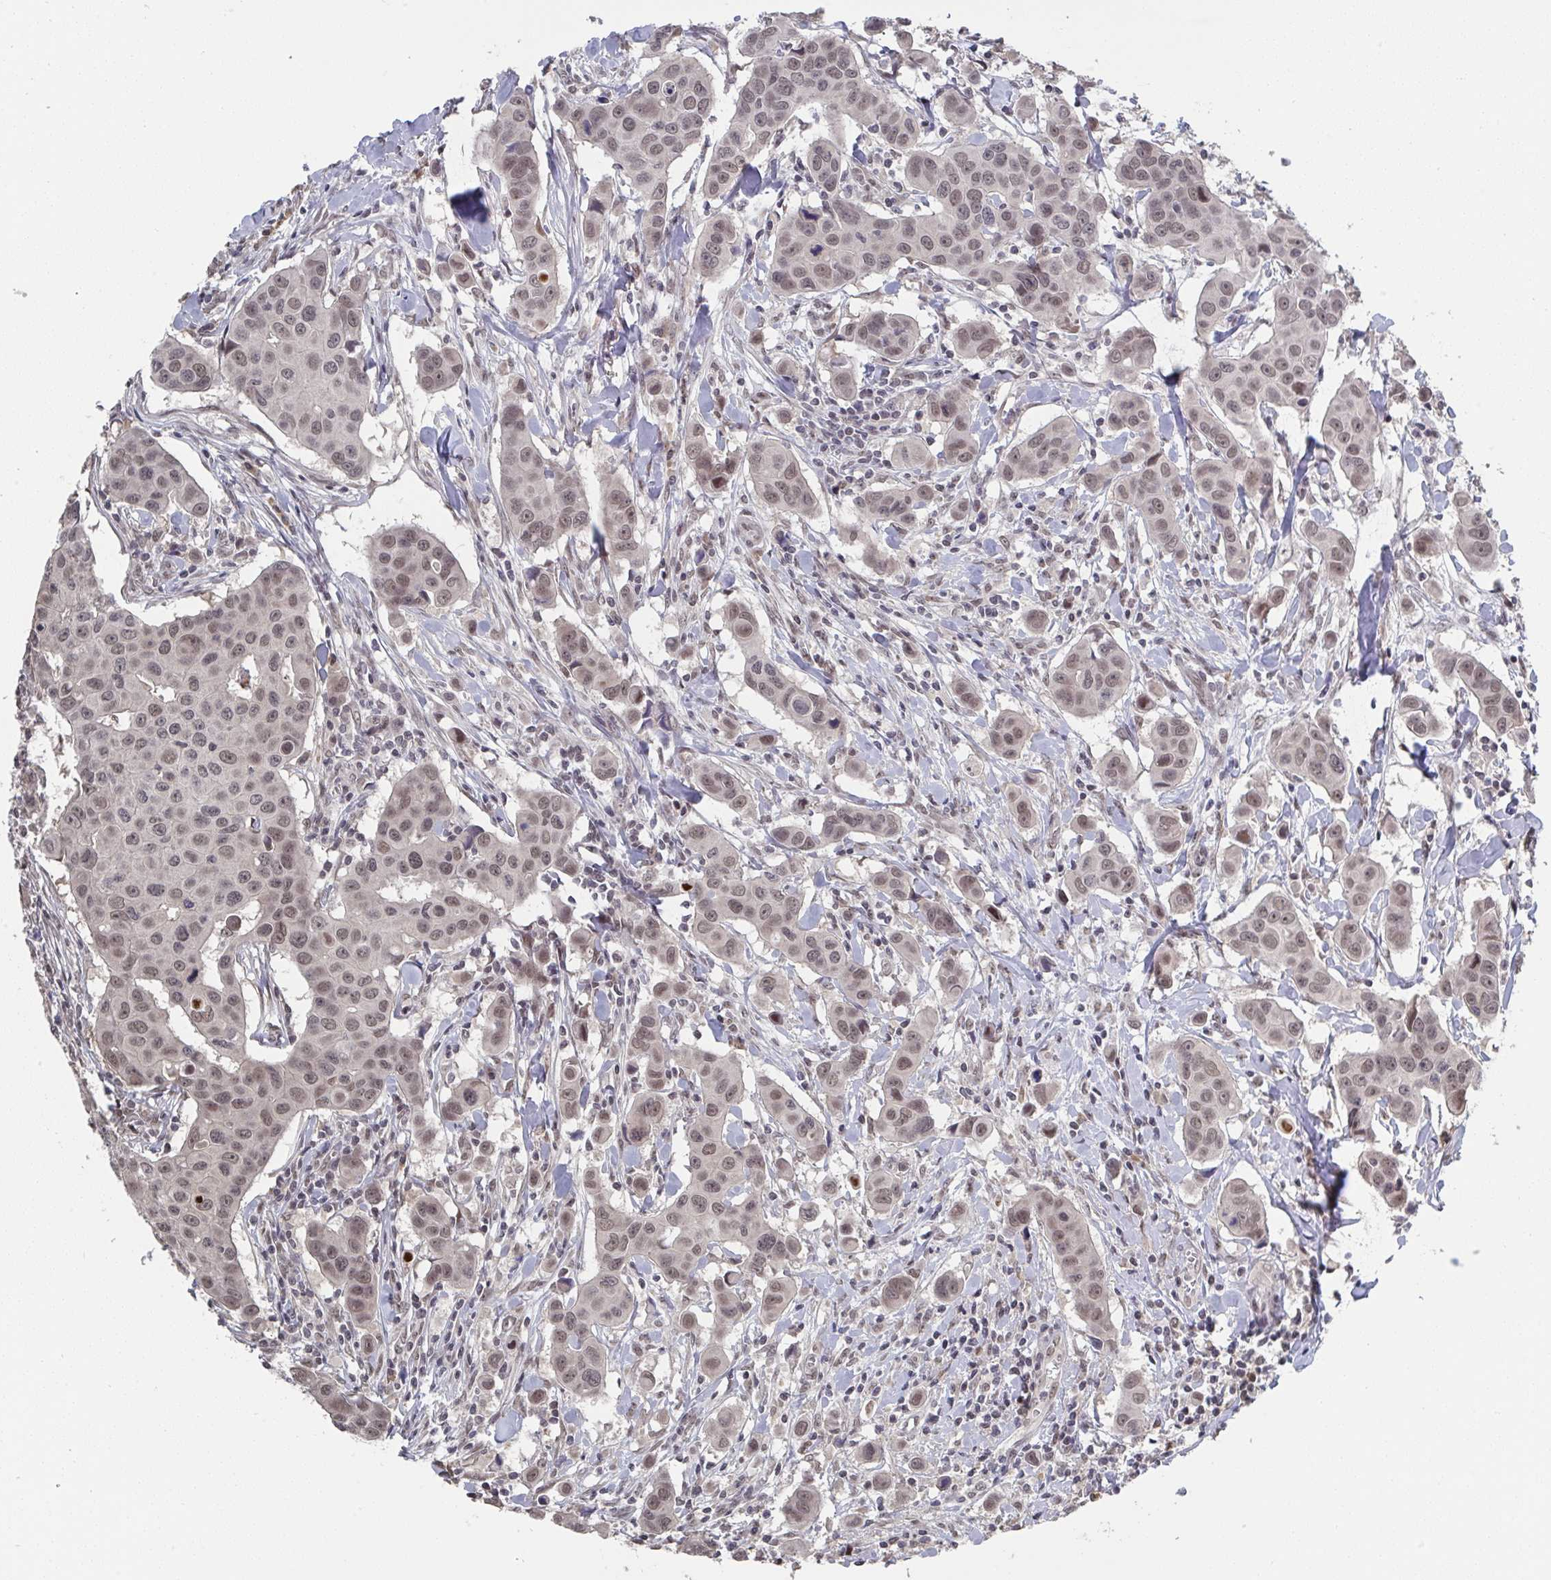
{"staining": {"intensity": "moderate", "quantity": ">75%", "location": "nuclear"}, "tissue": "breast cancer", "cell_type": "Tumor cells", "image_type": "cancer", "snomed": [{"axis": "morphology", "description": "Duct carcinoma"}, {"axis": "topography", "description": "Breast"}], "caption": "Protein expression analysis of breast infiltrating ductal carcinoma shows moderate nuclear staining in approximately >75% of tumor cells.", "gene": "JMJD1C", "patient": {"sex": "female", "age": 24}}